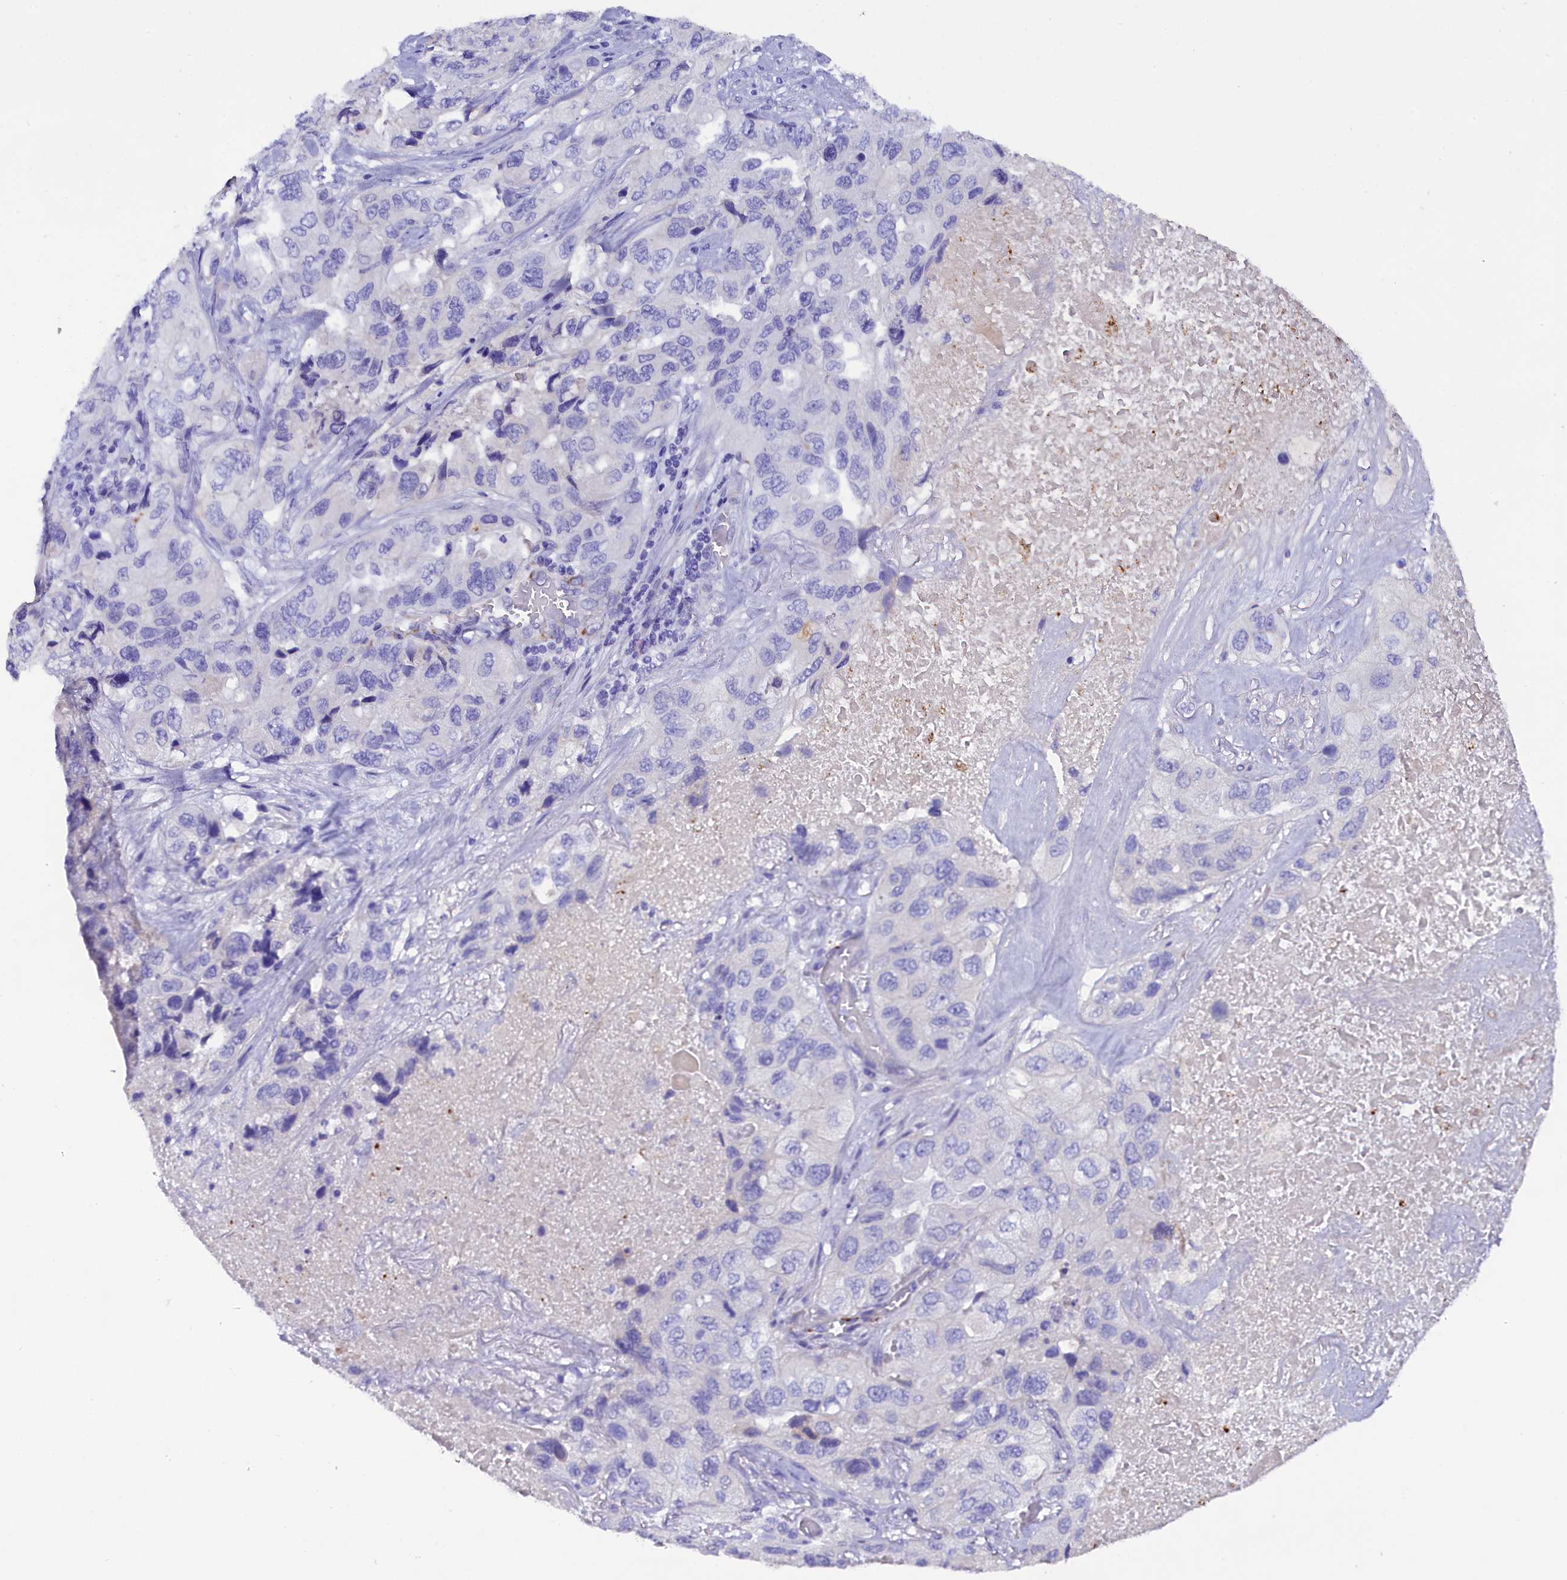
{"staining": {"intensity": "negative", "quantity": "none", "location": "none"}, "tissue": "lung cancer", "cell_type": "Tumor cells", "image_type": "cancer", "snomed": [{"axis": "morphology", "description": "Squamous cell carcinoma, NOS"}, {"axis": "topography", "description": "Lung"}], "caption": "Immunohistochemistry histopathology image of neoplastic tissue: human lung cancer stained with DAB shows no significant protein positivity in tumor cells.", "gene": "SOD3", "patient": {"sex": "female", "age": 73}}